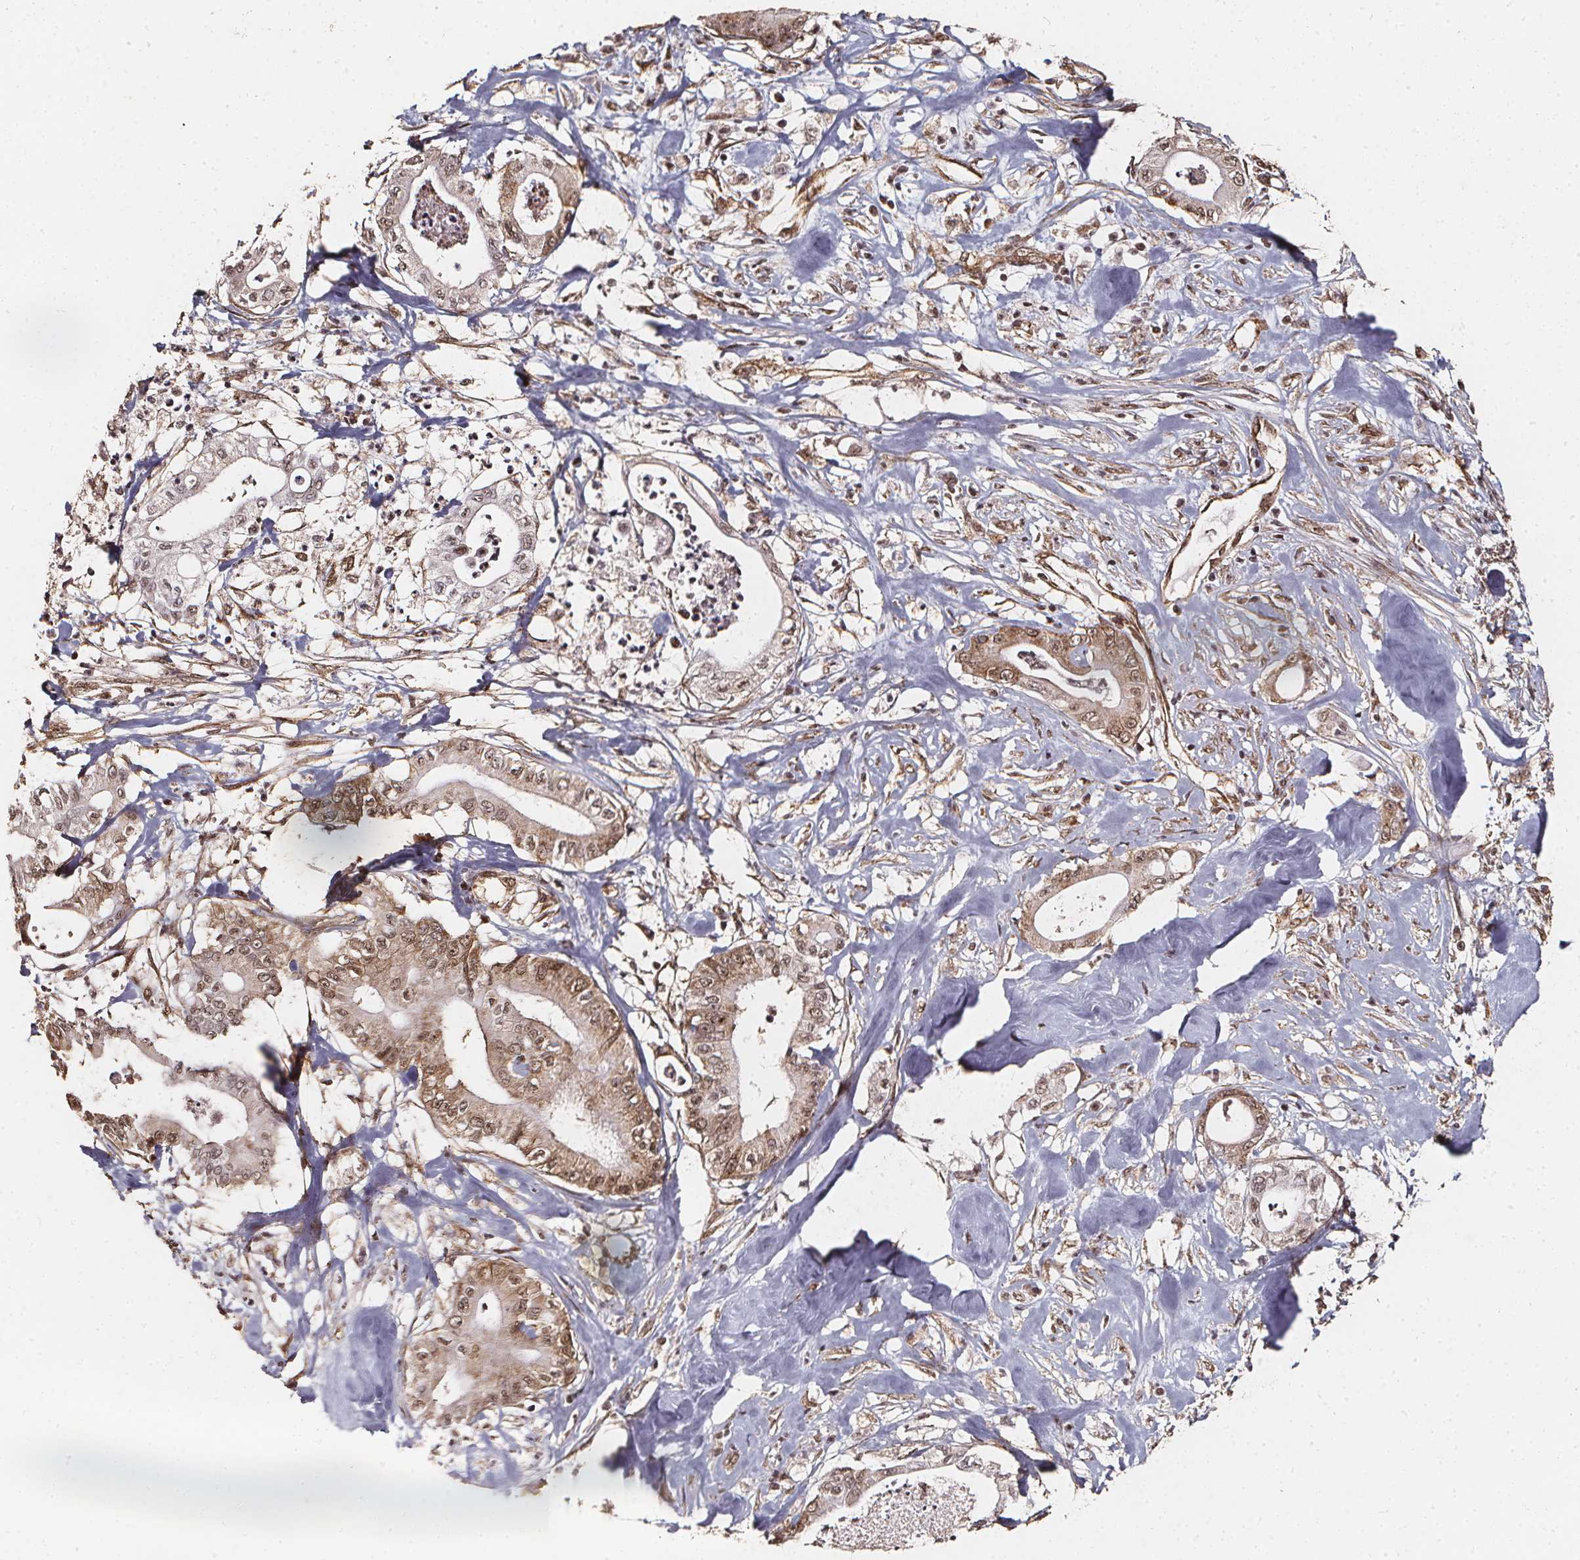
{"staining": {"intensity": "moderate", "quantity": ">75%", "location": "cytoplasmic/membranous,nuclear"}, "tissue": "pancreatic cancer", "cell_type": "Tumor cells", "image_type": "cancer", "snomed": [{"axis": "morphology", "description": "Adenocarcinoma, NOS"}, {"axis": "topography", "description": "Pancreas"}], "caption": "Pancreatic cancer (adenocarcinoma) stained with a protein marker exhibits moderate staining in tumor cells.", "gene": "SMN1", "patient": {"sex": "male", "age": 71}}